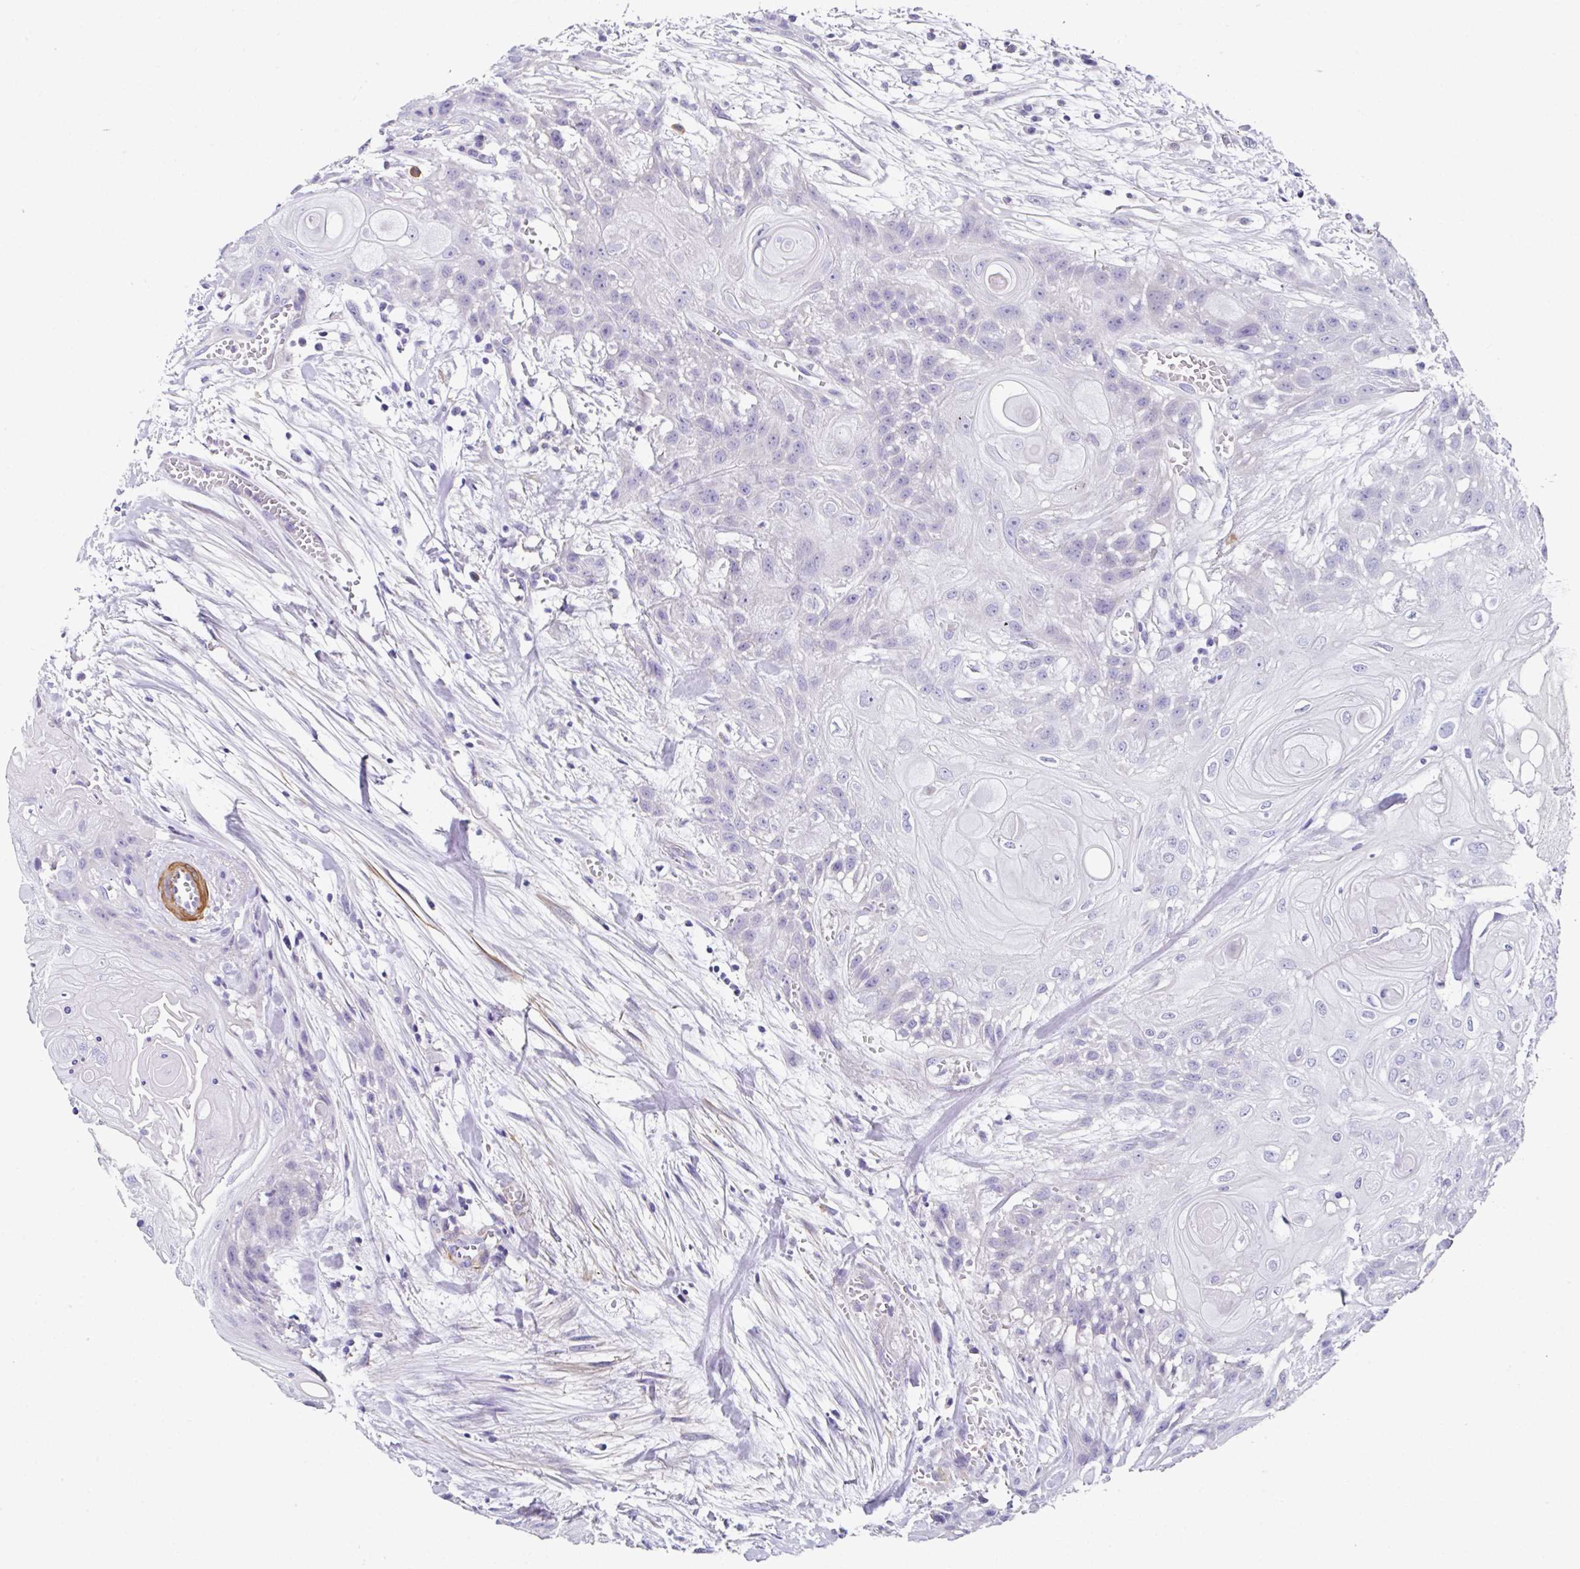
{"staining": {"intensity": "negative", "quantity": "none", "location": "none"}, "tissue": "head and neck cancer", "cell_type": "Tumor cells", "image_type": "cancer", "snomed": [{"axis": "morphology", "description": "Squamous cell carcinoma, NOS"}, {"axis": "topography", "description": "Head-Neck"}], "caption": "Tumor cells are negative for brown protein staining in squamous cell carcinoma (head and neck). (DAB (3,3'-diaminobenzidine) IHC, high magnification).", "gene": "PPFIA4", "patient": {"sex": "female", "age": 43}}